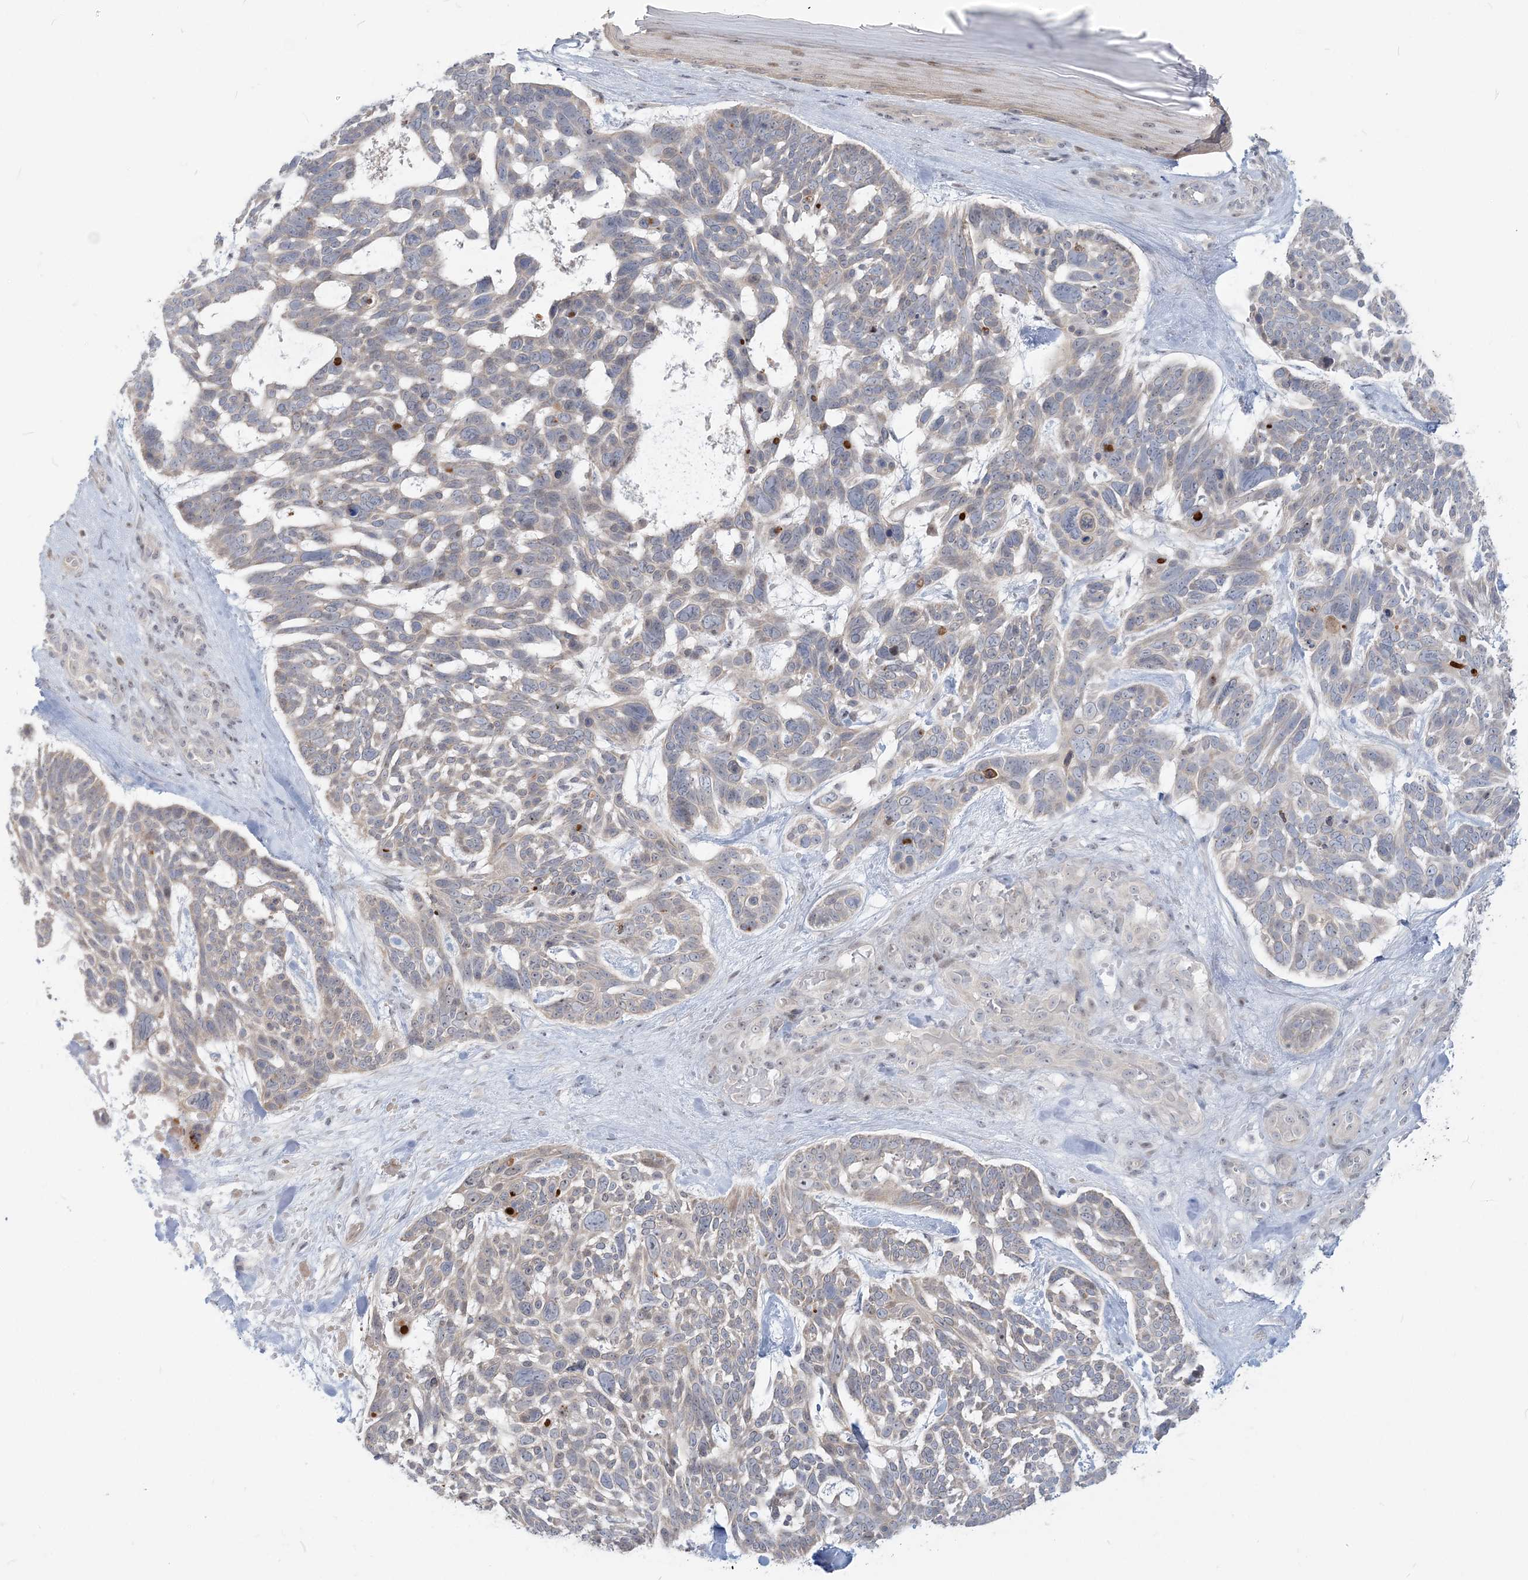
{"staining": {"intensity": "weak", "quantity": "<25%", "location": "cytoplasmic/membranous"}, "tissue": "skin cancer", "cell_type": "Tumor cells", "image_type": "cancer", "snomed": [{"axis": "morphology", "description": "Basal cell carcinoma"}, {"axis": "topography", "description": "Skin"}], "caption": "Immunohistochemistry micrograph of skin basal cell carcinoma stained for a protein (brown), which reveals no staining in tumor cells. (DAB (3,3'-diaminobenzidine) IHC visualized using brightfield microscopy, high magnification).", "gene": "SDAD1", "patient": {"sex": "male", "age": 88}}